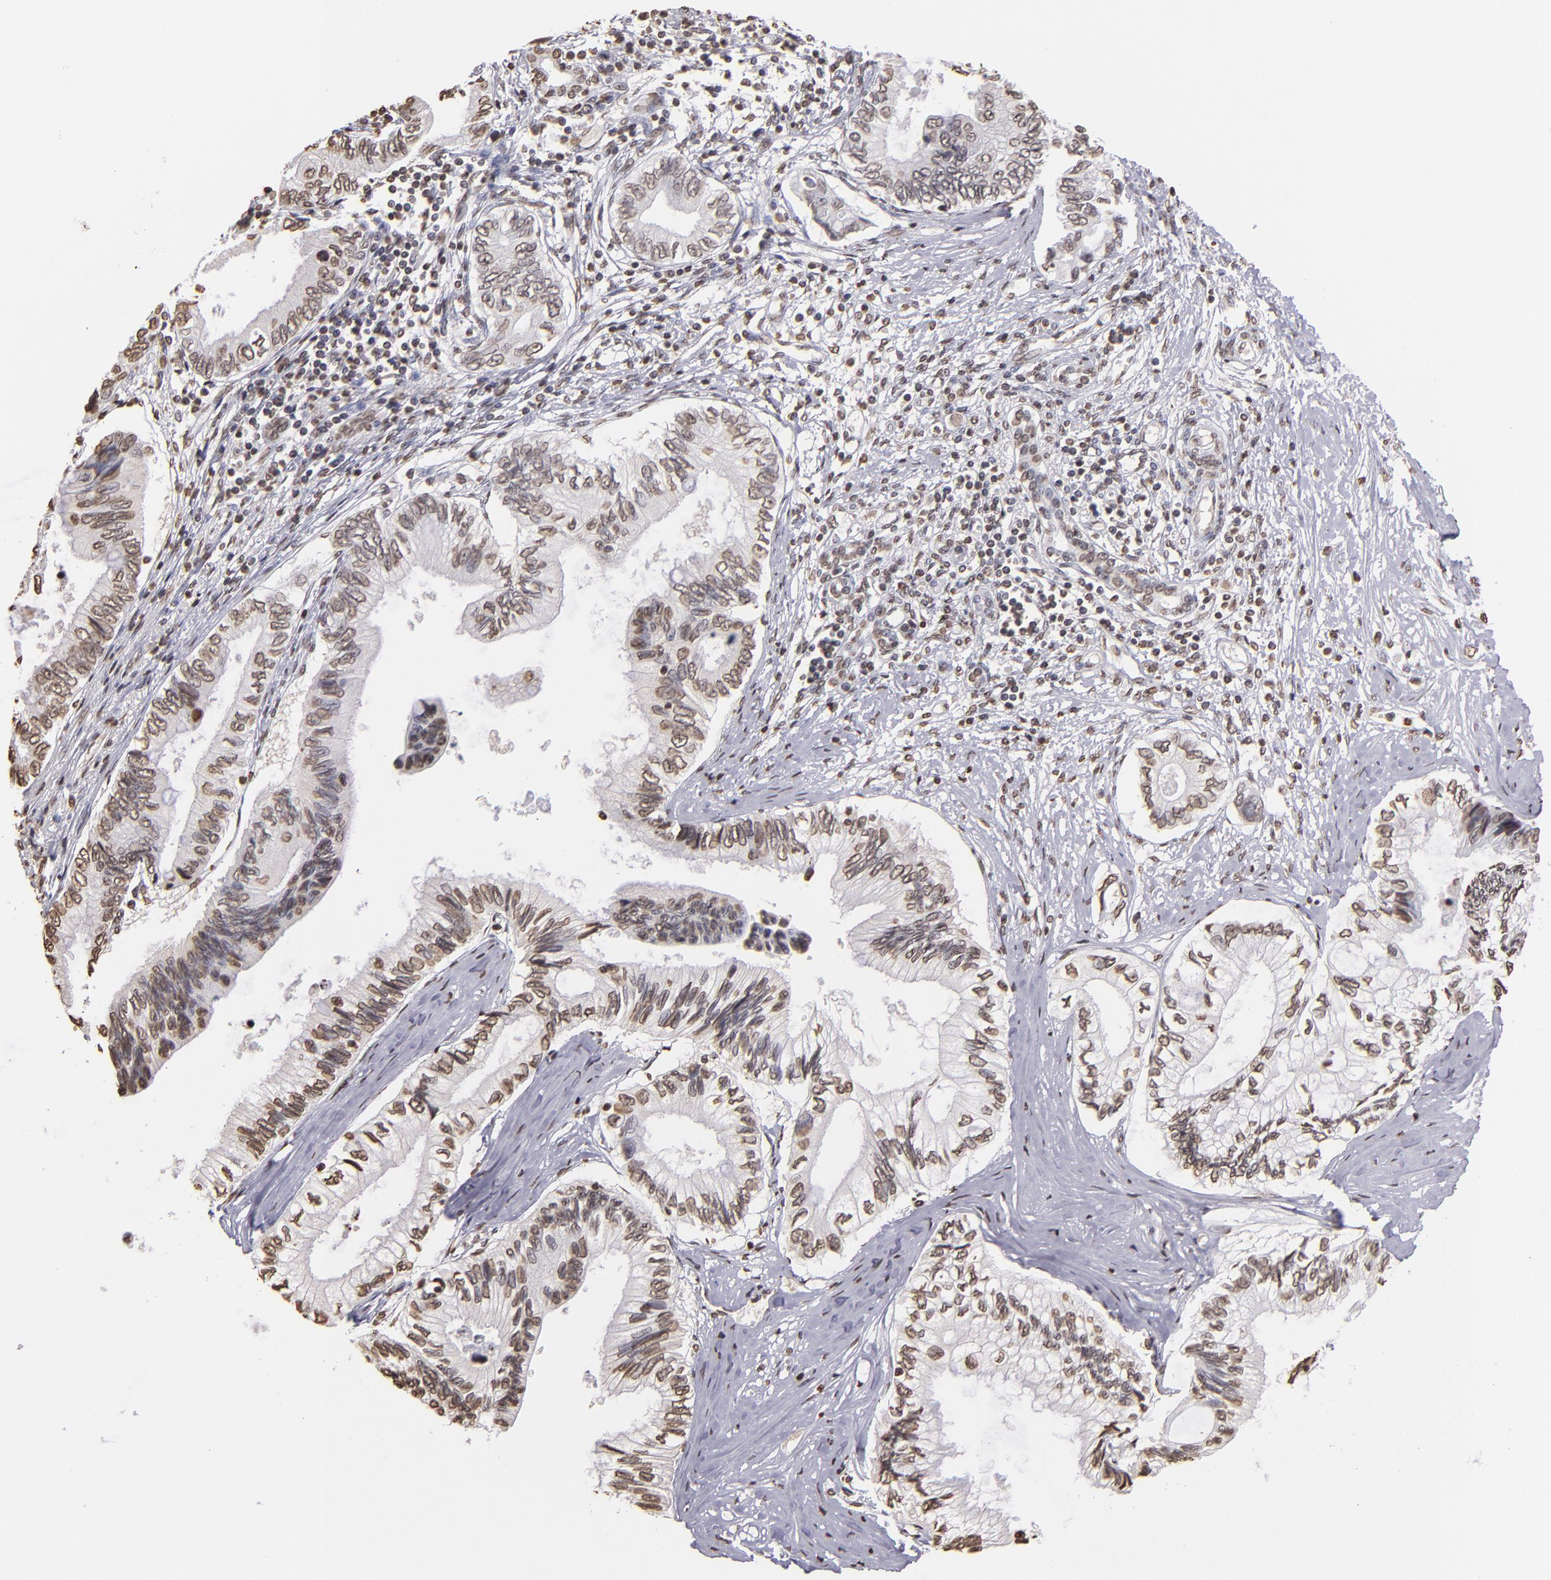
{"staining": {"intensity": "weak", "quantity": "25%-75%", "location": "nuclear"}, "tissue": "pancreatic cancer", "cell_type": "Tumor cells", "image_type": "cancer", "snomed": [{"axis": "morphology", "description": "Adenocarcinoma, NOS"}, {"axis": "topography", "description": "Pancreas"}], "caption": "The photomicrograph exhibits staining of adenocarcinoma (pancreatic), revealing weak nuclear protein positivity (brown color) within tumor cells.", "gene": "LBX1", "patient": {"sex": "female", "age": 66}}